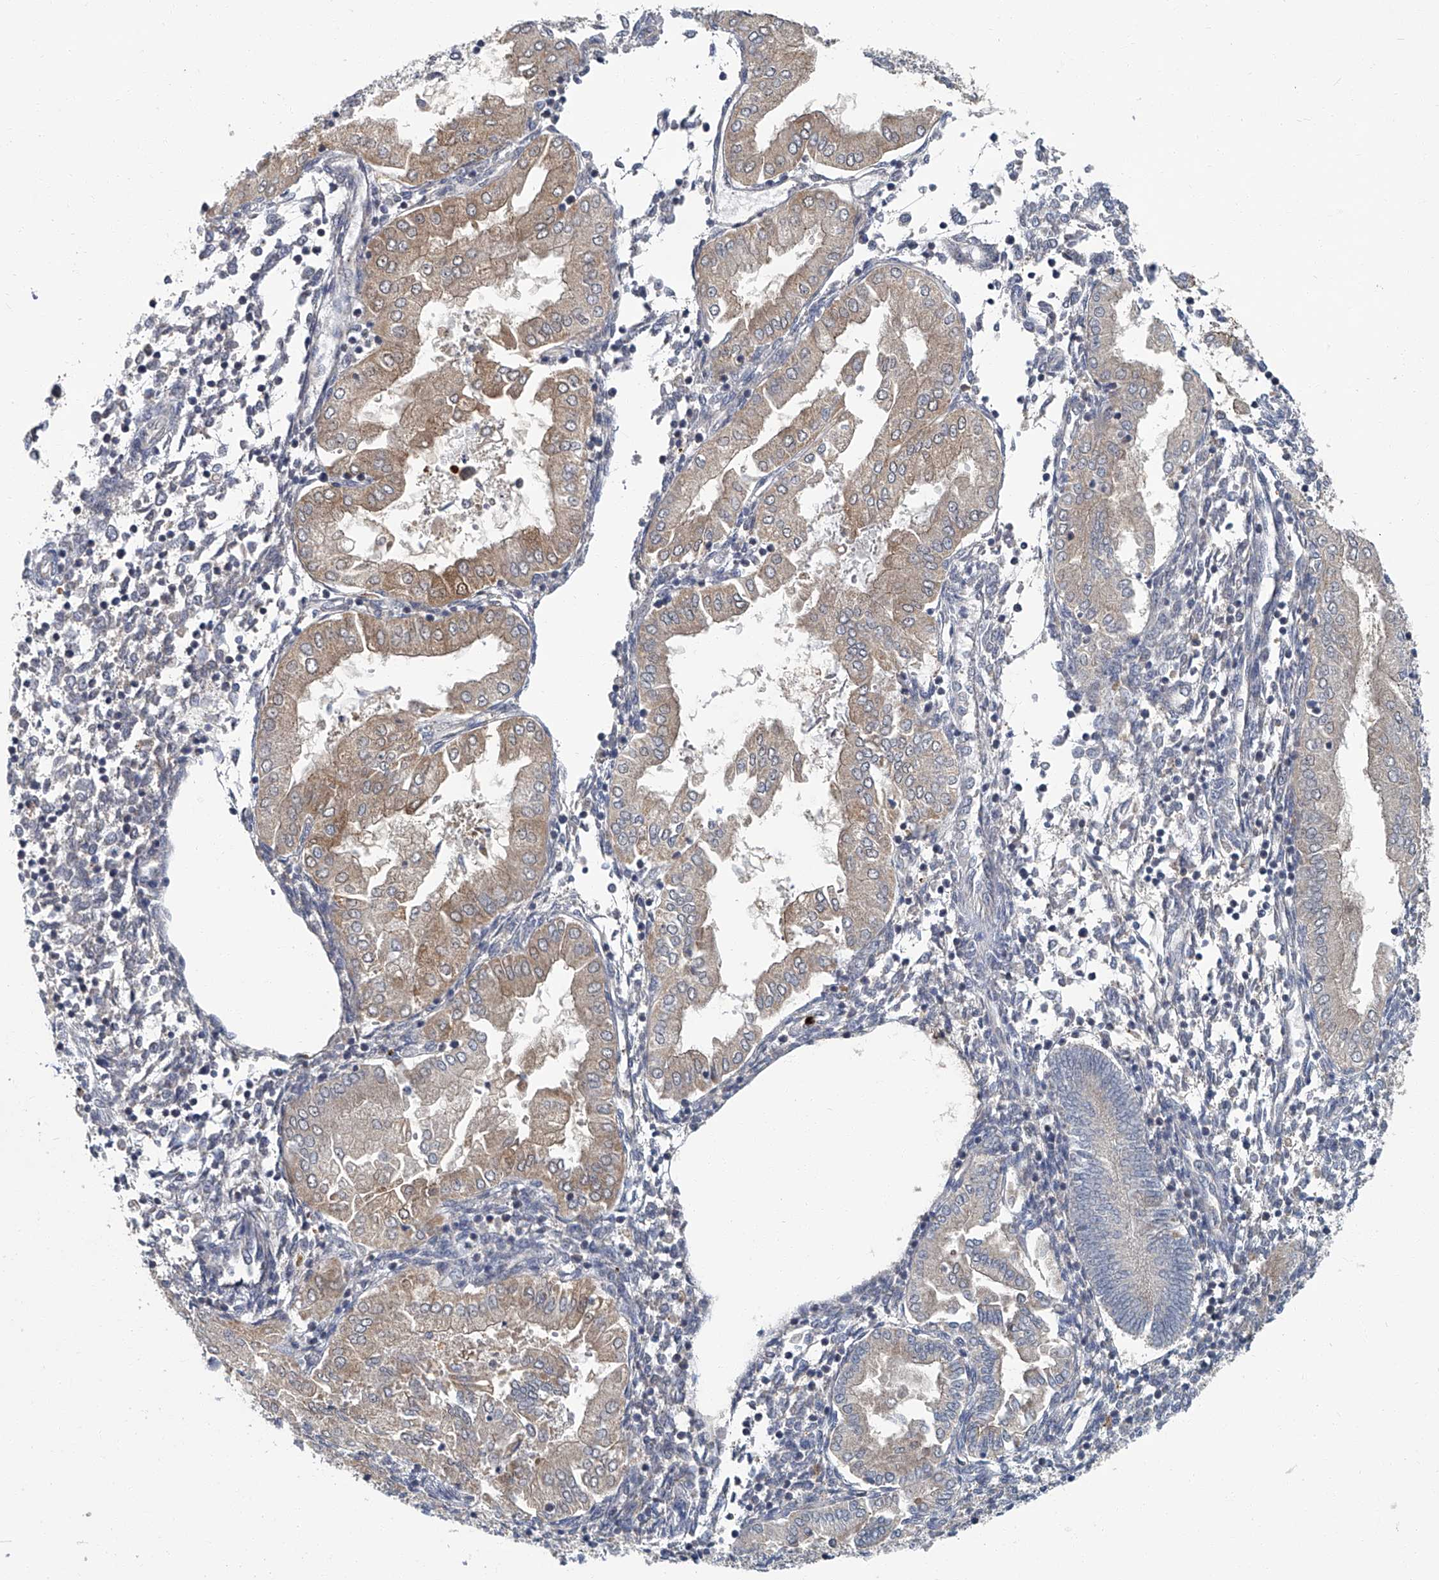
{"staining": {"intensity": "negative", "quantity": "none", "location": "none"}, "tissue": "endometrium", "cell_type": "Cells in endometrial stroma", "image_type": "normal", "snomed": [{"axis": "morphology", "description": "Normal tissue, NOS"}, {"axis": "topography", "description": "Endometrium"}], "caption": "IHC histopathology image of unremarkable endometrium stained for a protein (brown), which displays no staining in cells in endometrial stroma.", "gene": "AKNAD1", "patient": {"sex": "female", "age": 53}}